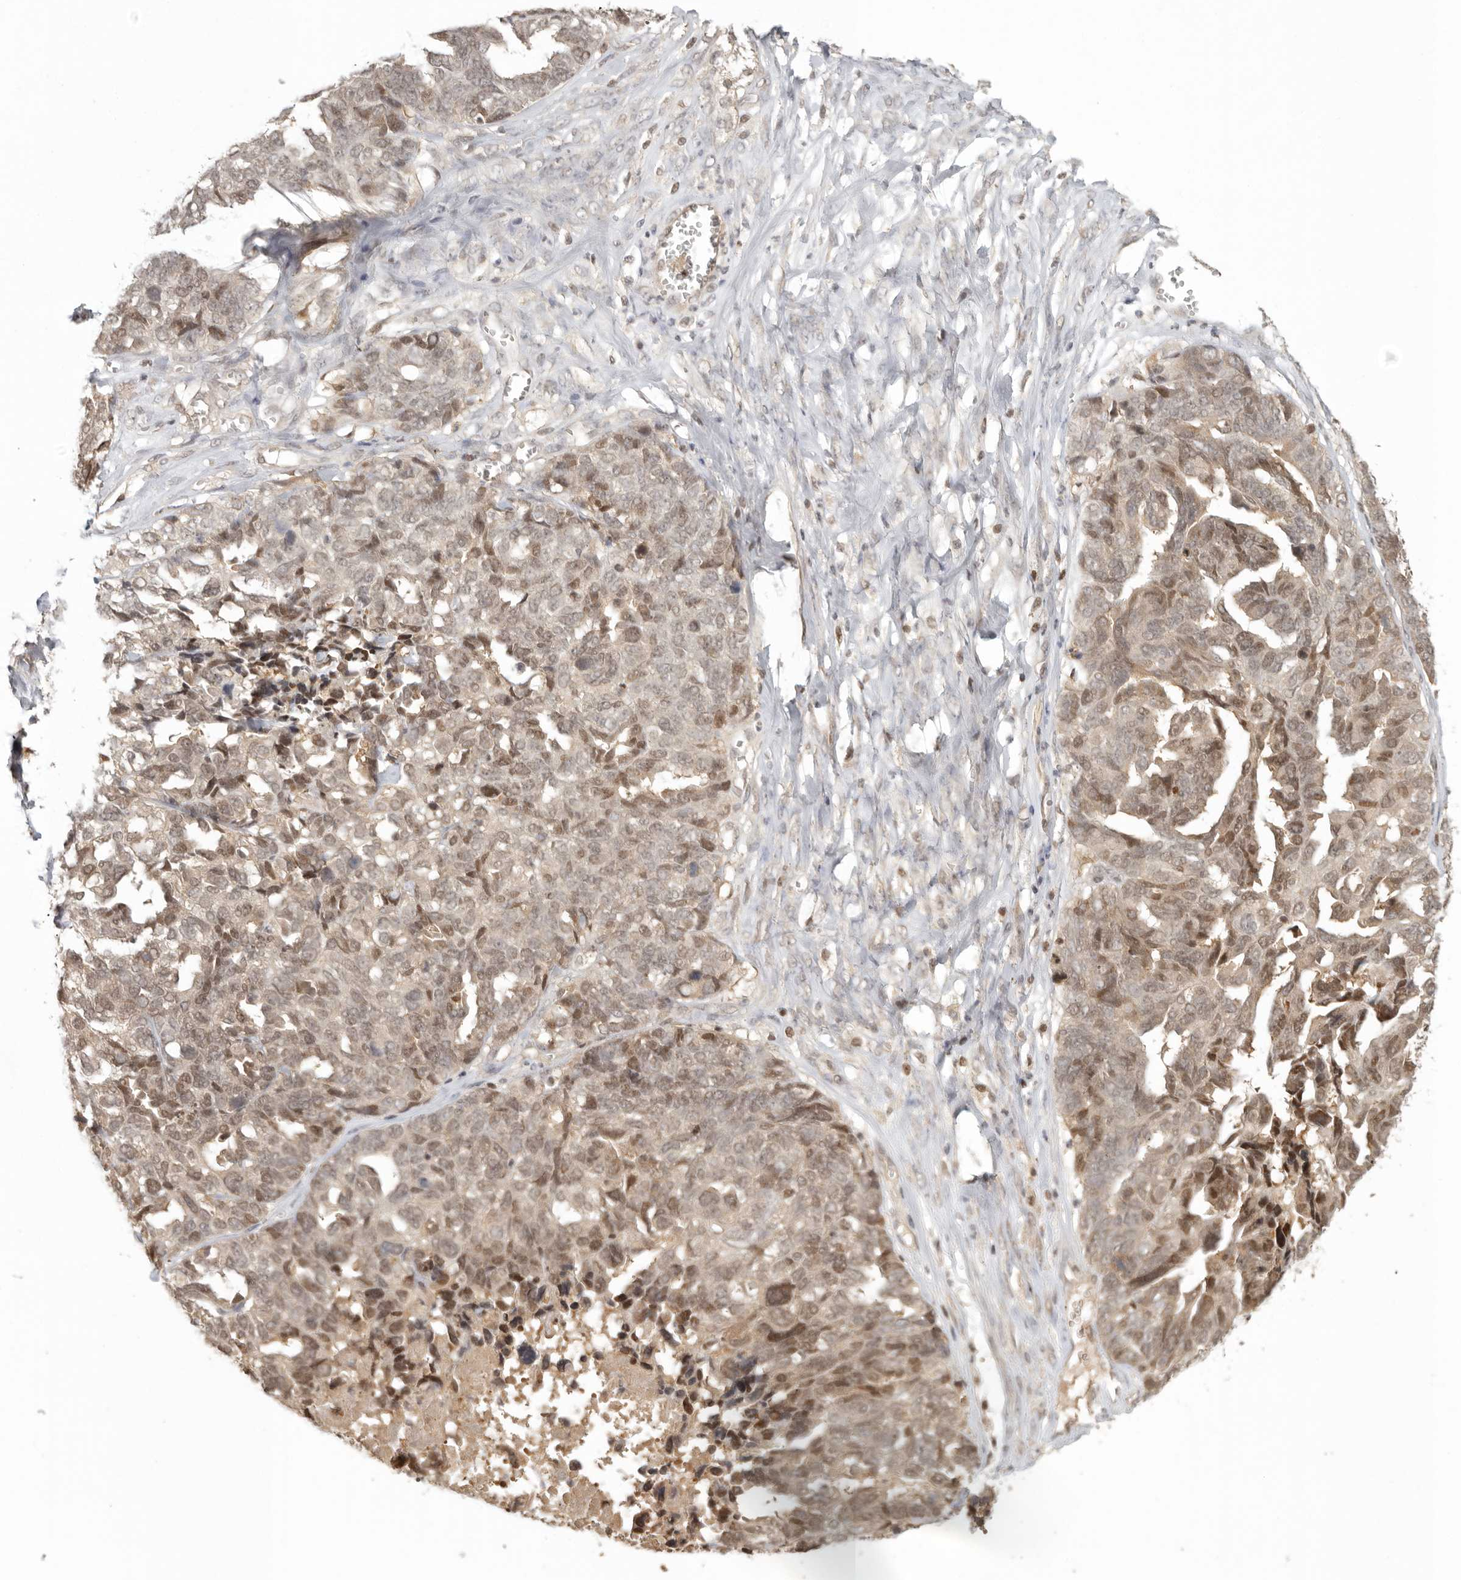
{"staining": {"intensity": "moderate", "quantity": "<25%", "location": "nuclear"}, "tissue": "ovarian cancer", "cell_type": "Tumor cells", "image_type": "cancer", "snomed": [{"axis": "morphology", "description": "Cystadenocarcinoma, serous, NOS"}, {"axis": "topography", "description": "Ovary"}], "caption": "Brown immunohistochemical staining in human ovarian serous cystadenocarcinoma reveals moderate nuclear positivity in approximately <25% of tumor cells.", "gene": "PSMA5", "patient": {"sex": "female", "age": 79}}